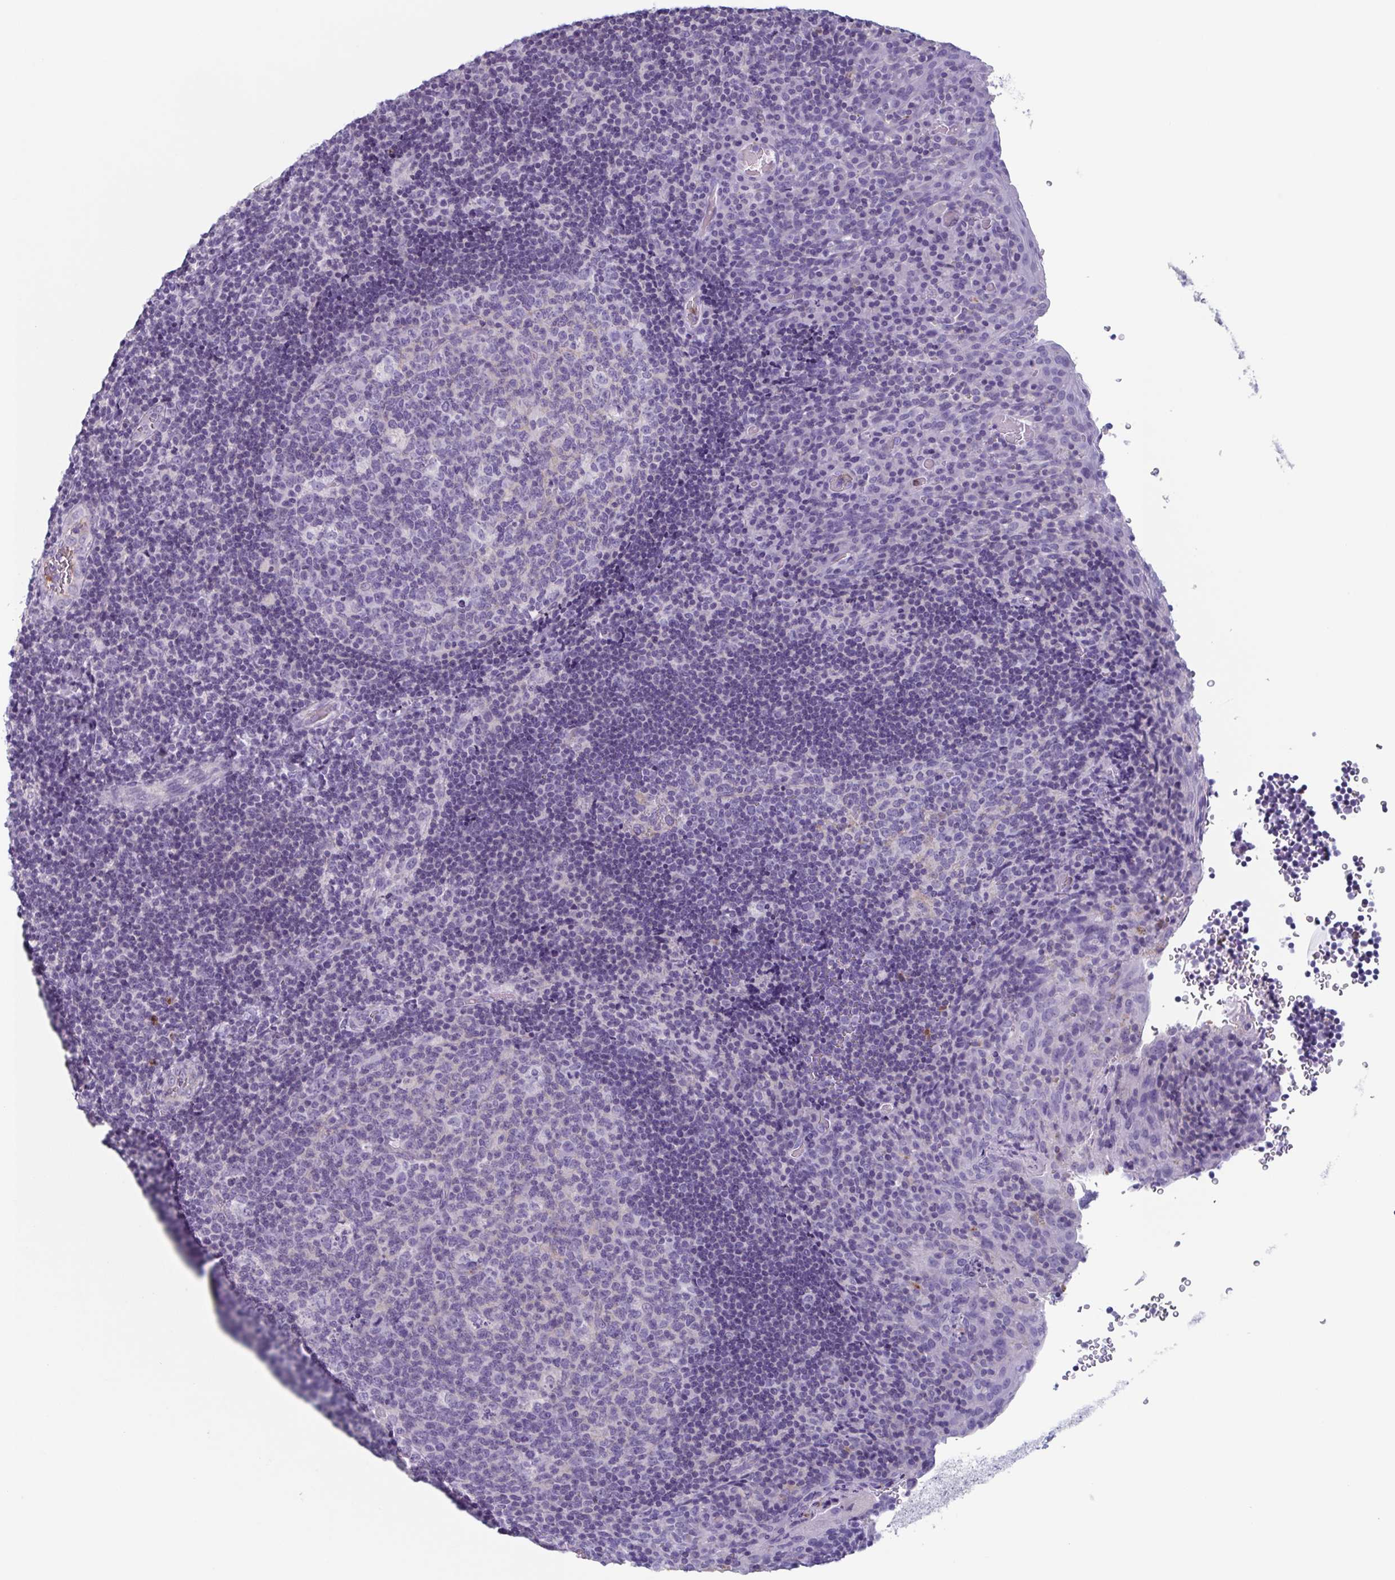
{"staining": {"intensity": "negative", "quantity": "none", "location": "none"}, "tissue": "tonsil", "cell_type": "Germinal center cells", "image_type": "normal", "snomed": [{"axis": "morphology", "description": "Normal tissue, NOS"}, {"axis": "topography", "description": "Tonsil"}], "caption": "Protein analysis of unremarkable tonsil exhibits no significant expression in germinal center cells.", "gene": "BPI", "patient": {"sex": "male", "age": 17}}